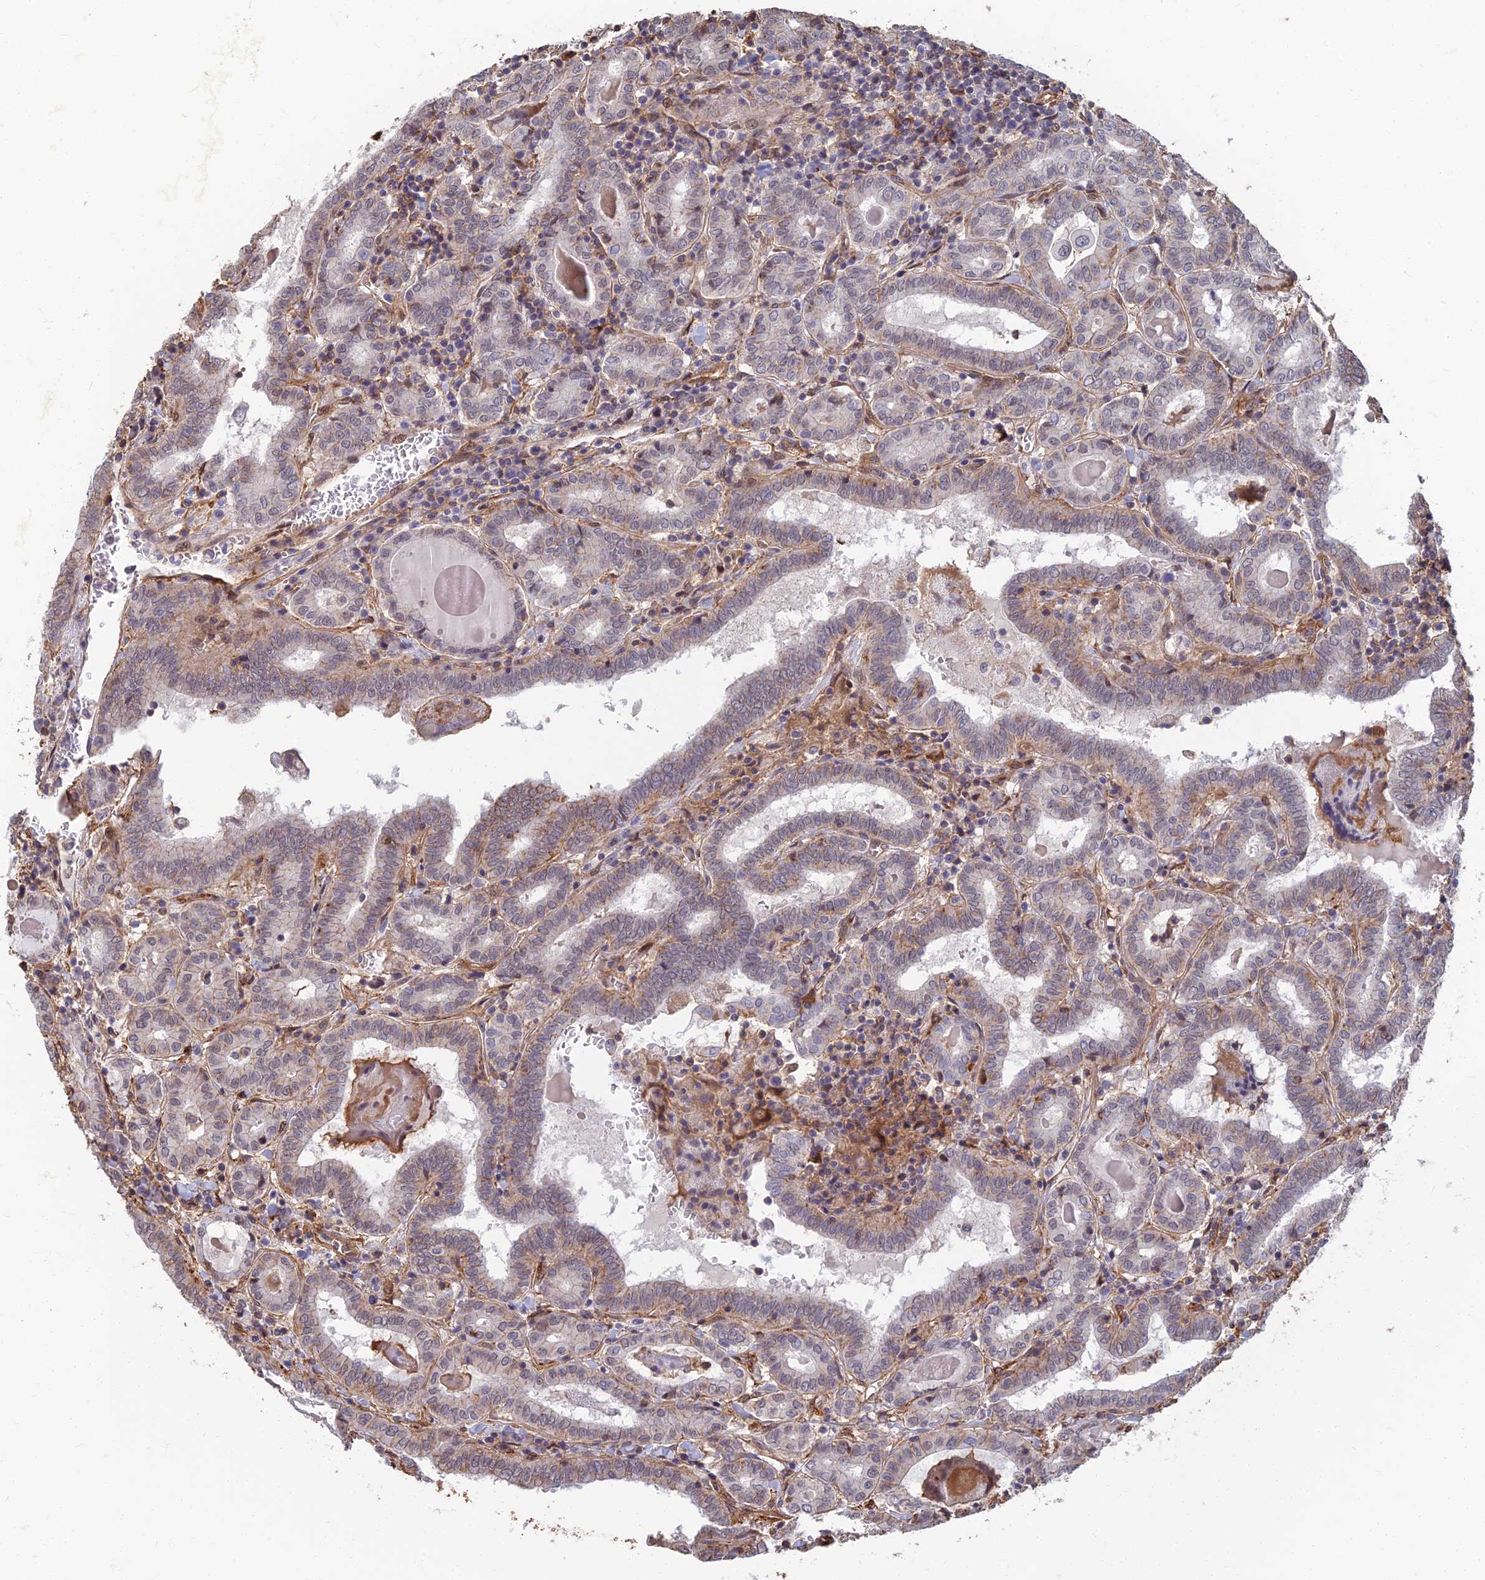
{"staining": {"intensity": "weak", "quantity": "25%-75%", "location": "cytoplasmic/membranous"}, "tissue": "thyroid cancer", "cell_type": "Tumor cells", "image_type": "cancer", "snomed": [{"axis": "morphology", "description": "Papillary adenocarcinoma, NOS"}, {"axis": "topography", "description": "Thyroid gland"}], "caption": "IHC of thyroid cancer displays low levels of weak cytoplasmic/membranous staining in about 25%-75% of tumor cells. IHC stains the protein of interest in brown and the nuclei are stained blue.", "gene": "LRRN3", "patient": {"sex": "female", "age": 72}}